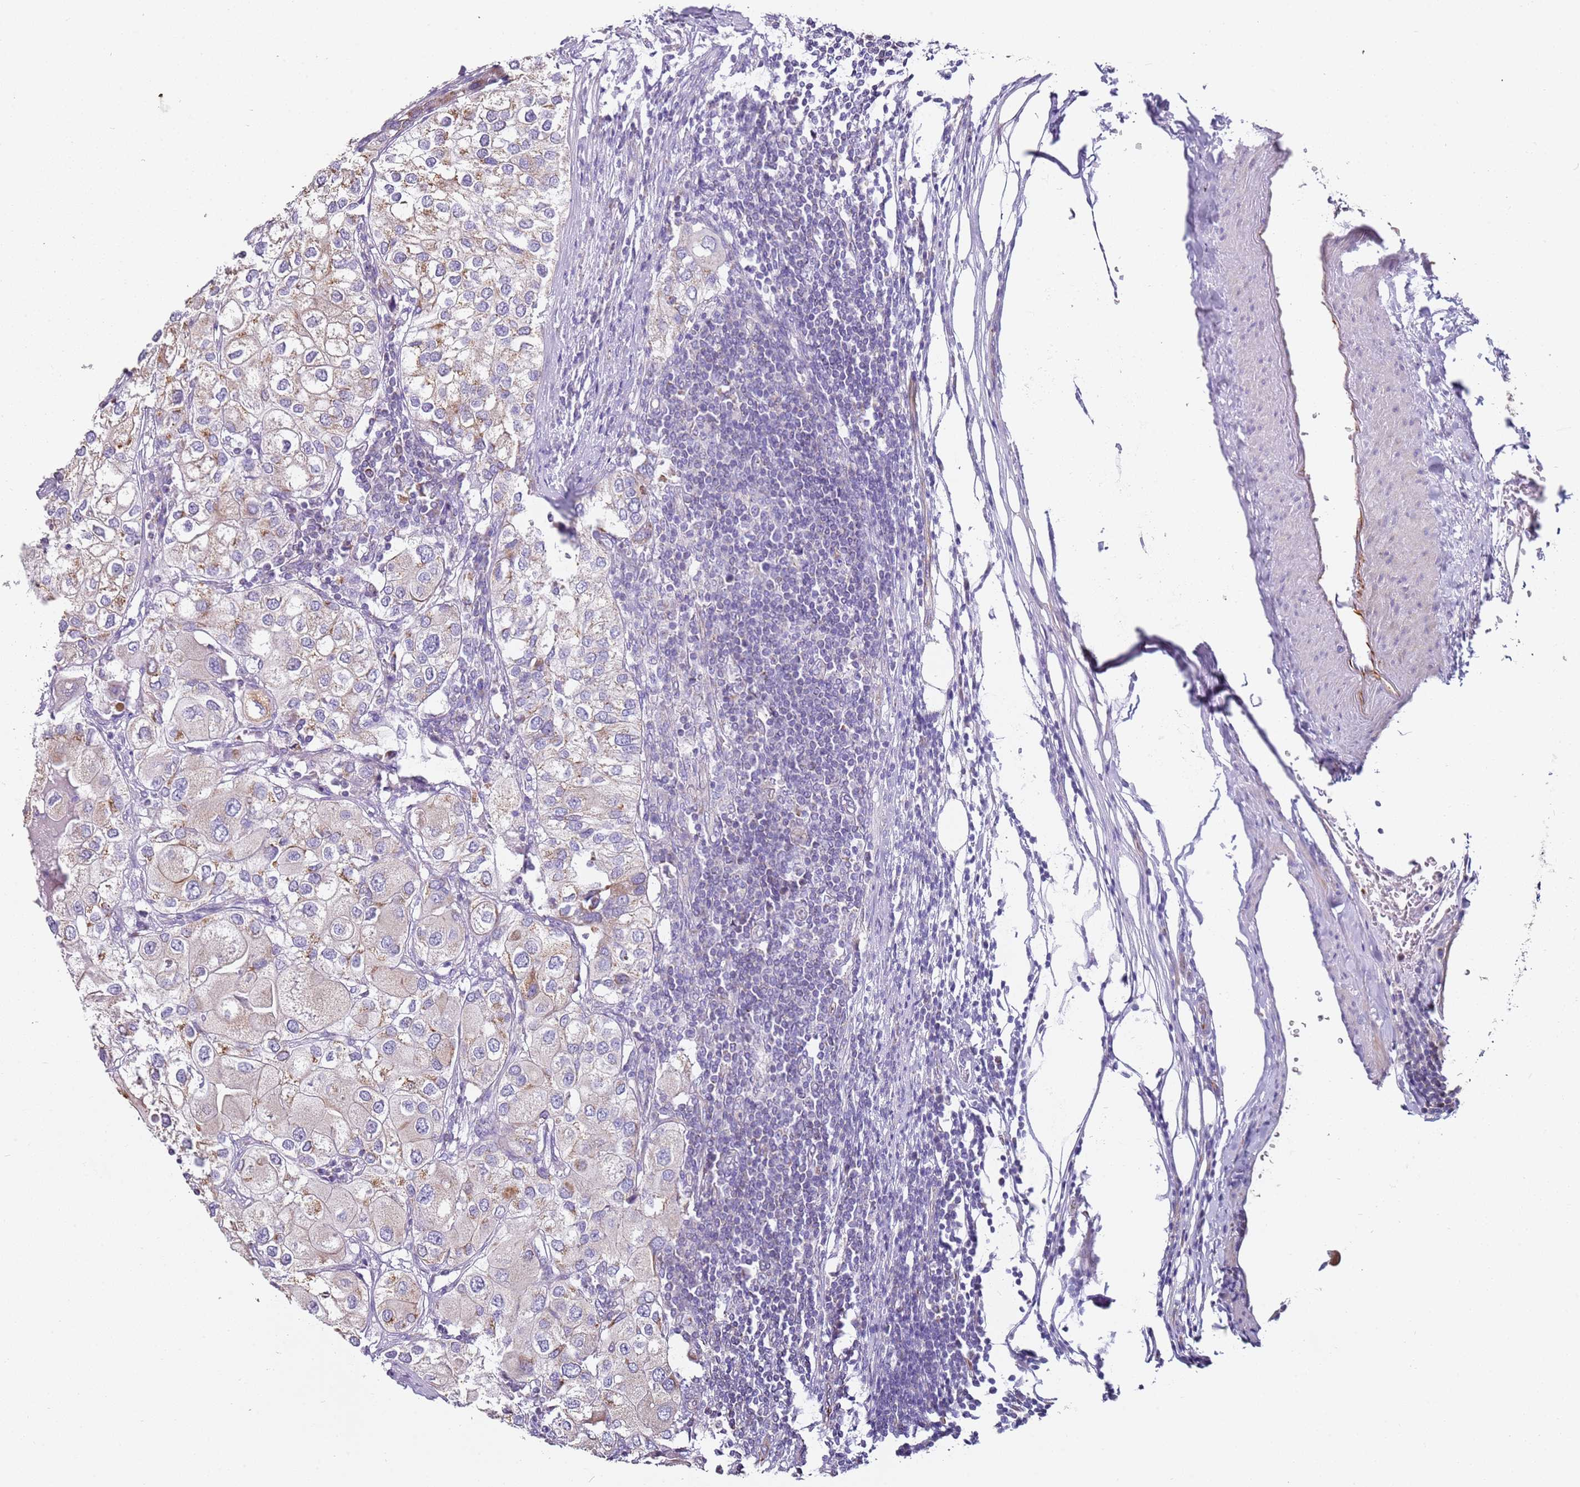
{"staining": {"intensity": "weak", "quantity": "<25%", "location": "cytoplasmic/membranous"}, "tissue": "urothelial cancer", "cell_type": "Tumor cells", "image_type": "cancer", "snomed": [{"axis": "morphology", "description": "Urothelial carcinoma, High grade"}, {"axis": "topography", "description": "Urinary bladder"}], "caption": "High magnification brightfield microscopy of urothelial cancer stained with DAB (brown) and counterstained with hematoxylin (blue): tumor cells show no significant staining.", "gene": "ALS2", "patient": {"sex": "male", "age": 64}}